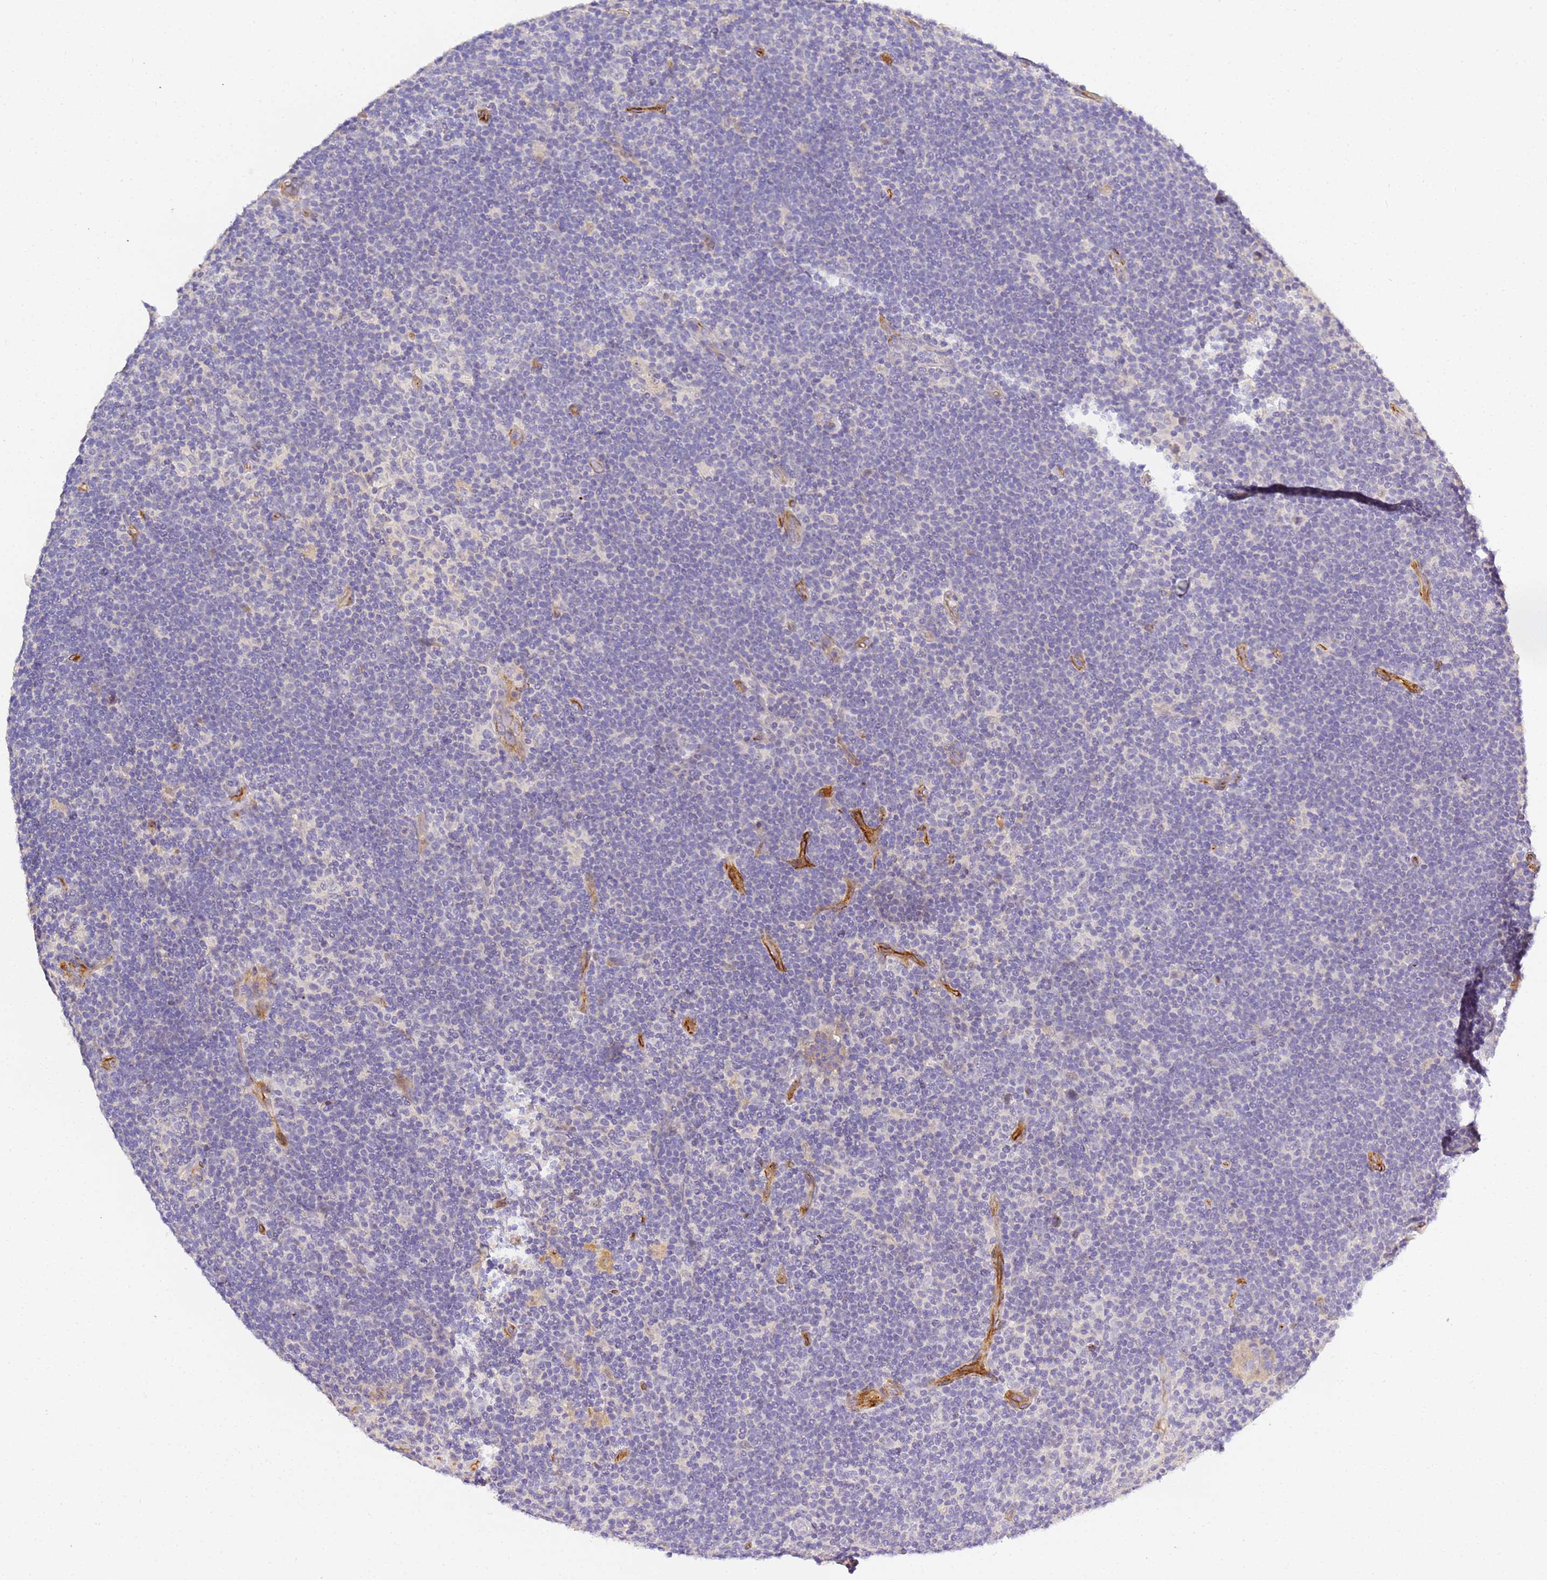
{"staining": {"intensity": "negative", "quantity": "none", "location": "none"}, "tissue": "lymphoma", "cell_type": "Tumor cells", "image_type": "cancer", "snomed": [{"axis": "morphology", "description": "Hodgkin's disease, NOS"}, {"axis": "topography", "description": "Lymph node"}], "caption": "Immunohistochemistry of lymphoma shows no expression in tumor cells.", "gene": "CFH", "patient": {"sex": "female", "age": 57}}